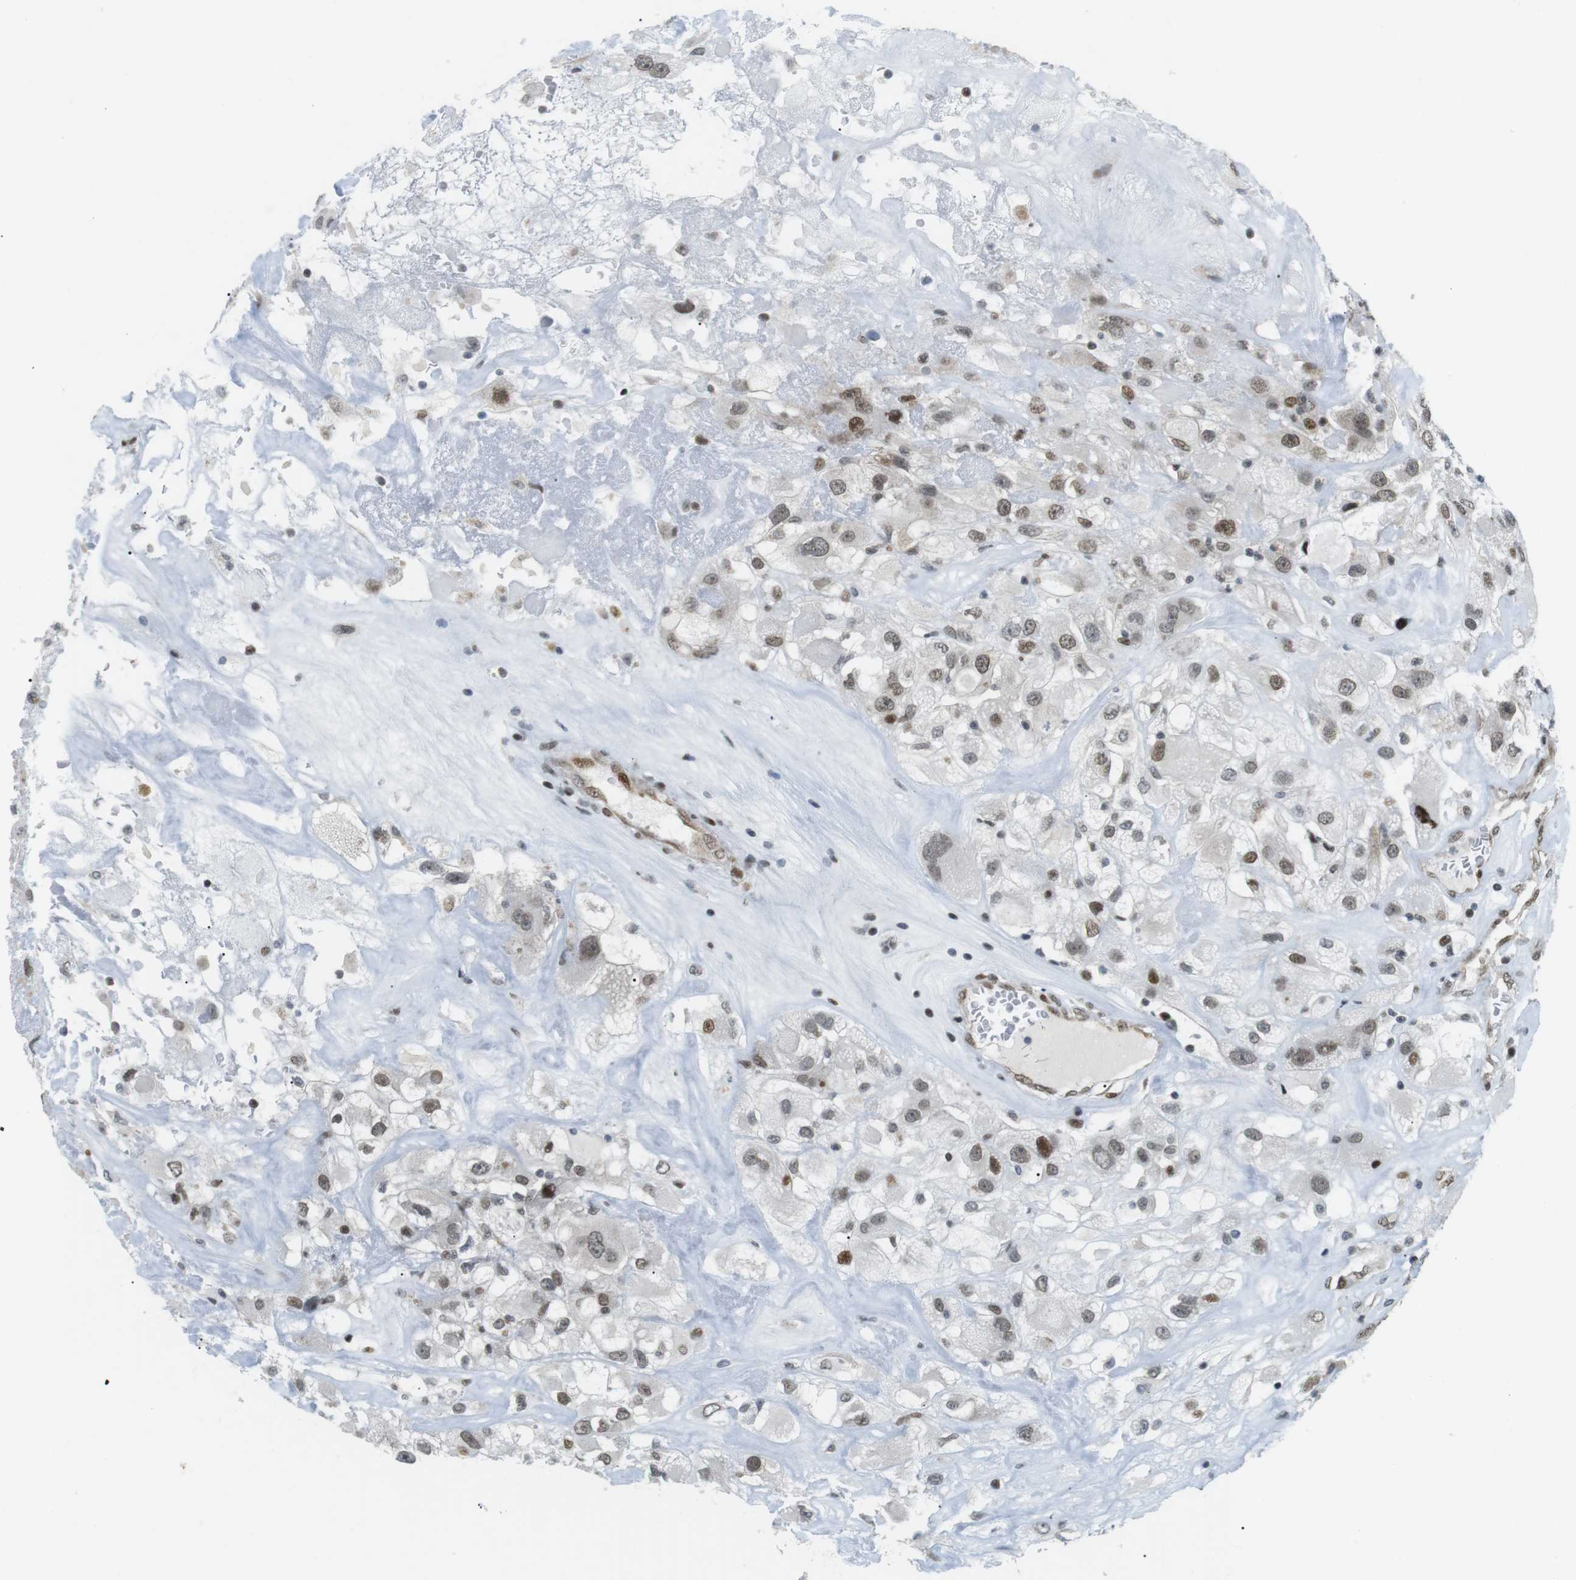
{"staining": {"intensity": "weak", "quantity": ">75%", "location": "cytoplasmic/membranous,nuclear"}, "tissue": "renal cancer", "cell_type": "Tumor cells", "image_type": "cancer", "snomed": [{"axis": "morphology", "description": "Adenocarcinoma, NOS"}, {"axis": "topography", "description": "Kidney"}], "caption": "Protein positivity by immunohistochemistry (IHC) reveals weak cytoplasmic/membranous and nuclear expression in approximately >75% of tumor cells in renal cancer.", "gene": "CDC27", "patient": {"sex": "female", "age": 52}}